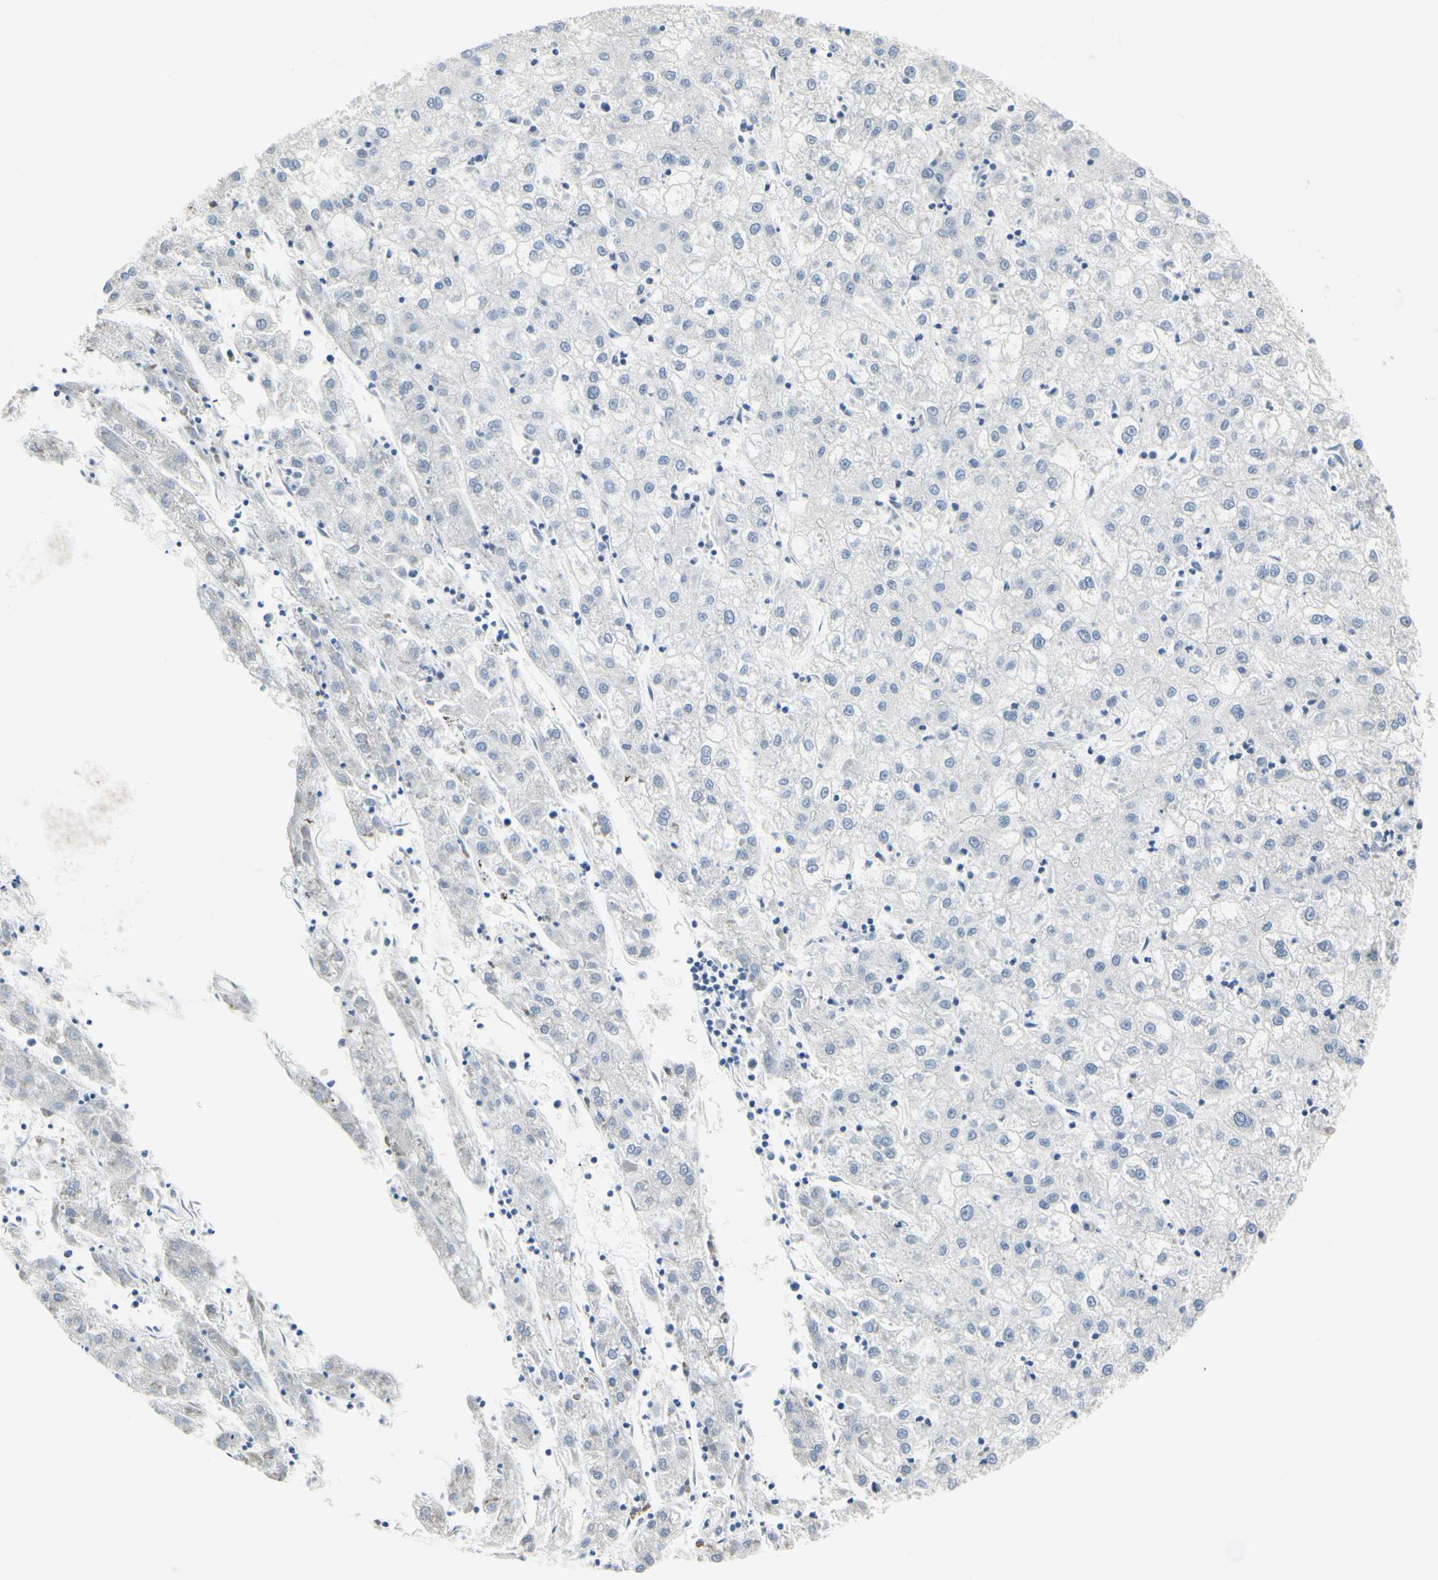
{"staining": {"intensity": "negative", "quantity": "none", "location": "none"}, "tissue": "liver cancer", "cell_type": "Tumor cells", "image_type": "cancer", "snomed": [{"axis": "morphology", "description": "Carcinoma, Hepatocellular, NOS"}, {"axis": "topography", "description": "Liver"}], "caption": "This is an IHC histopathology image of hepatocellular carcinoma (liver). There is no staining in tumor cells.", "gene": "CKAP2", "patient": {"sex": "male", "age": 72}}